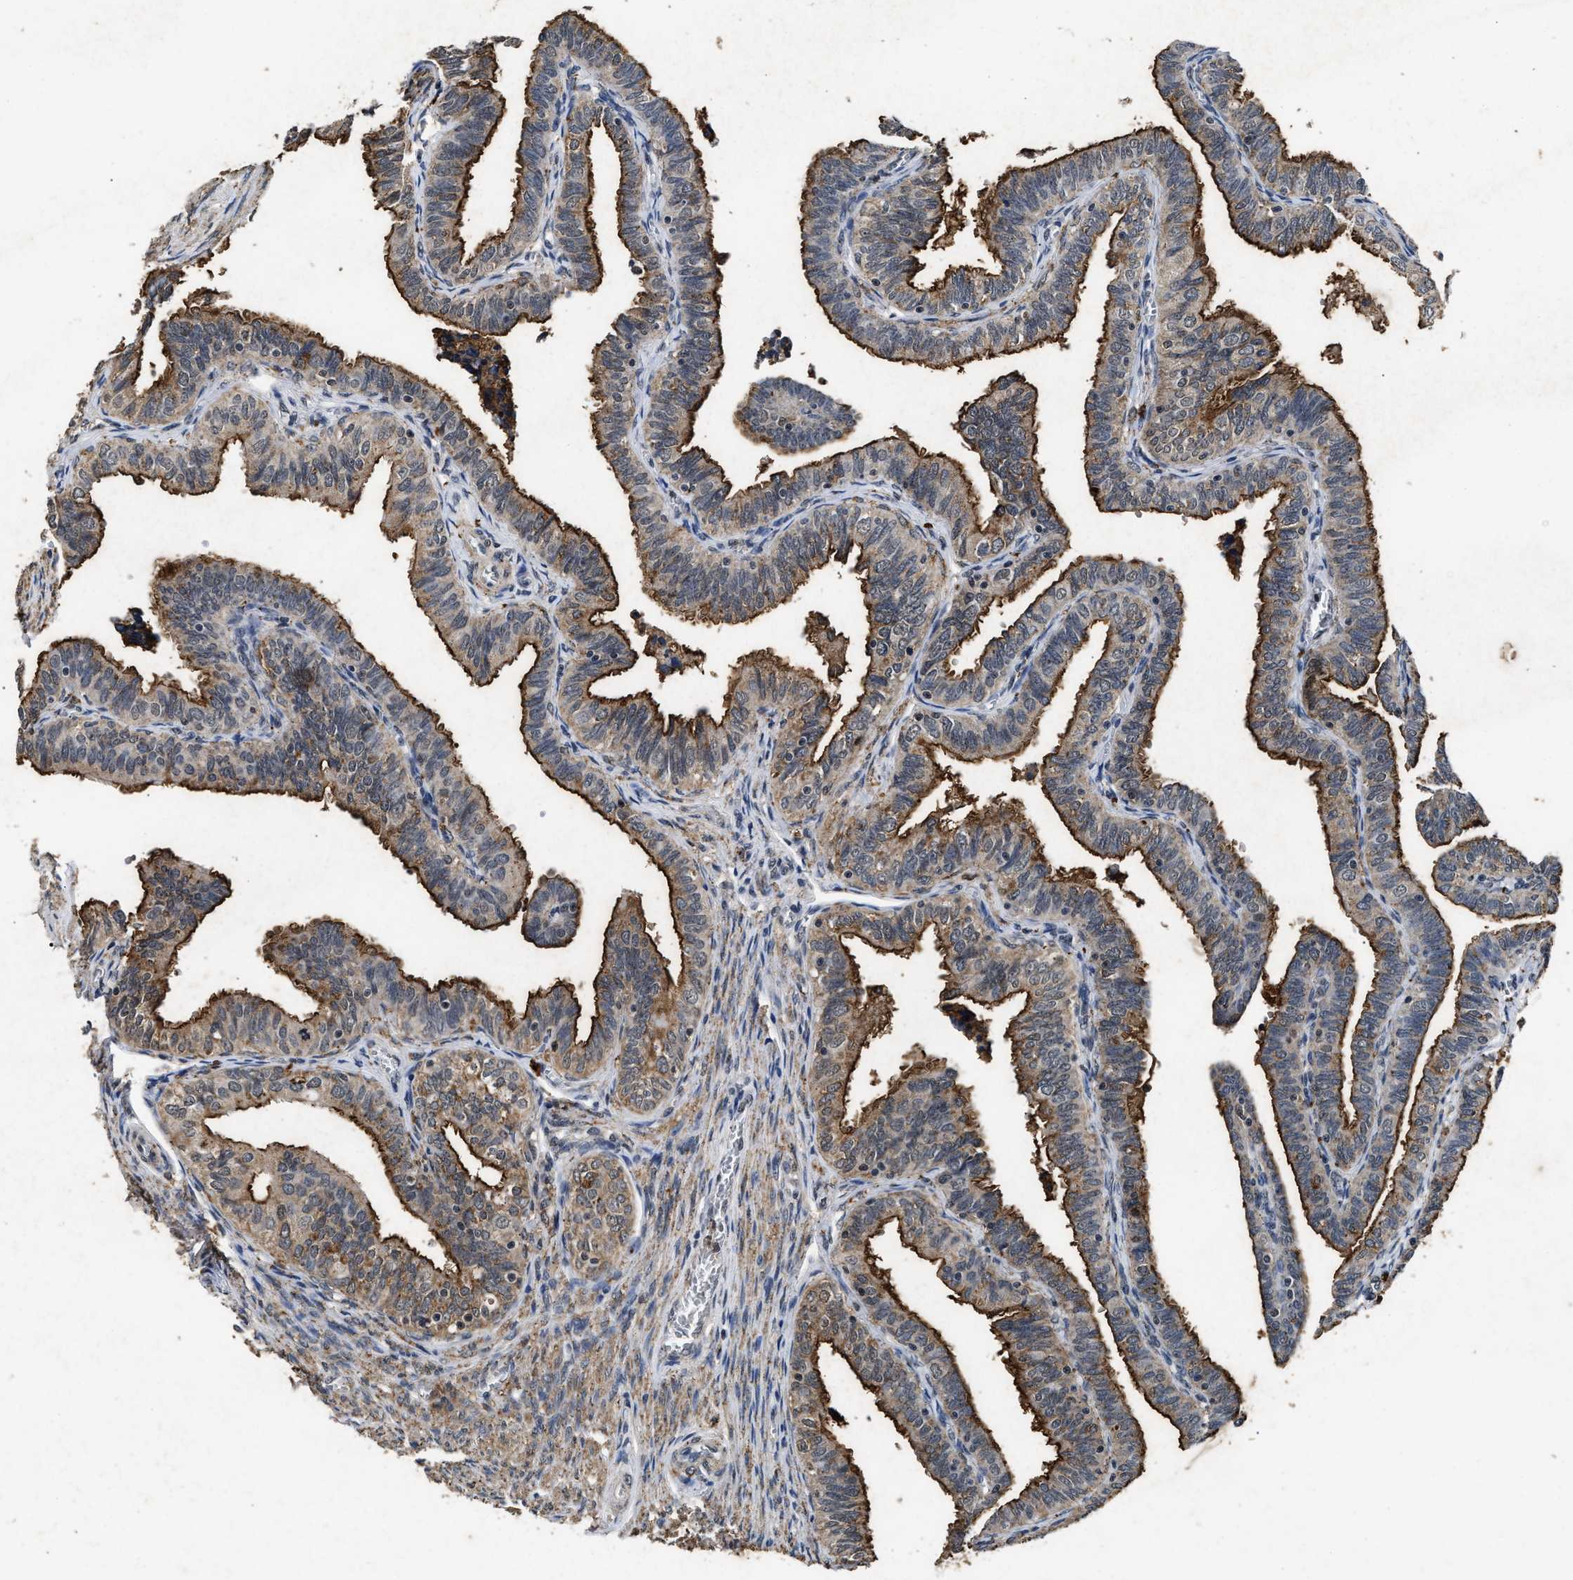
{"staining": {"intensity": "strong", "quantity": ">75%", "location": "cytoplasmic/membranous,nuclear"}, "tissue": "fallopian tube", "cell_type": "Glandular cells", "image_type": "normal", "snomed": [{"axis": "morphology", "description": "Normal tissue, NOS"}, {"axis": "topography", "description": "Fallopian tube"}], "caption": "Immunohistochemistry photomicrograph of normal human fallopian tube stained for a protein (brown), which demonstrates high levels of strong cytoplasmic/membranous,nuclear expression in approximately >75% of glandular cells.", "gene": "ACOX1", "patient": {"sex": "female", "age": 46}}